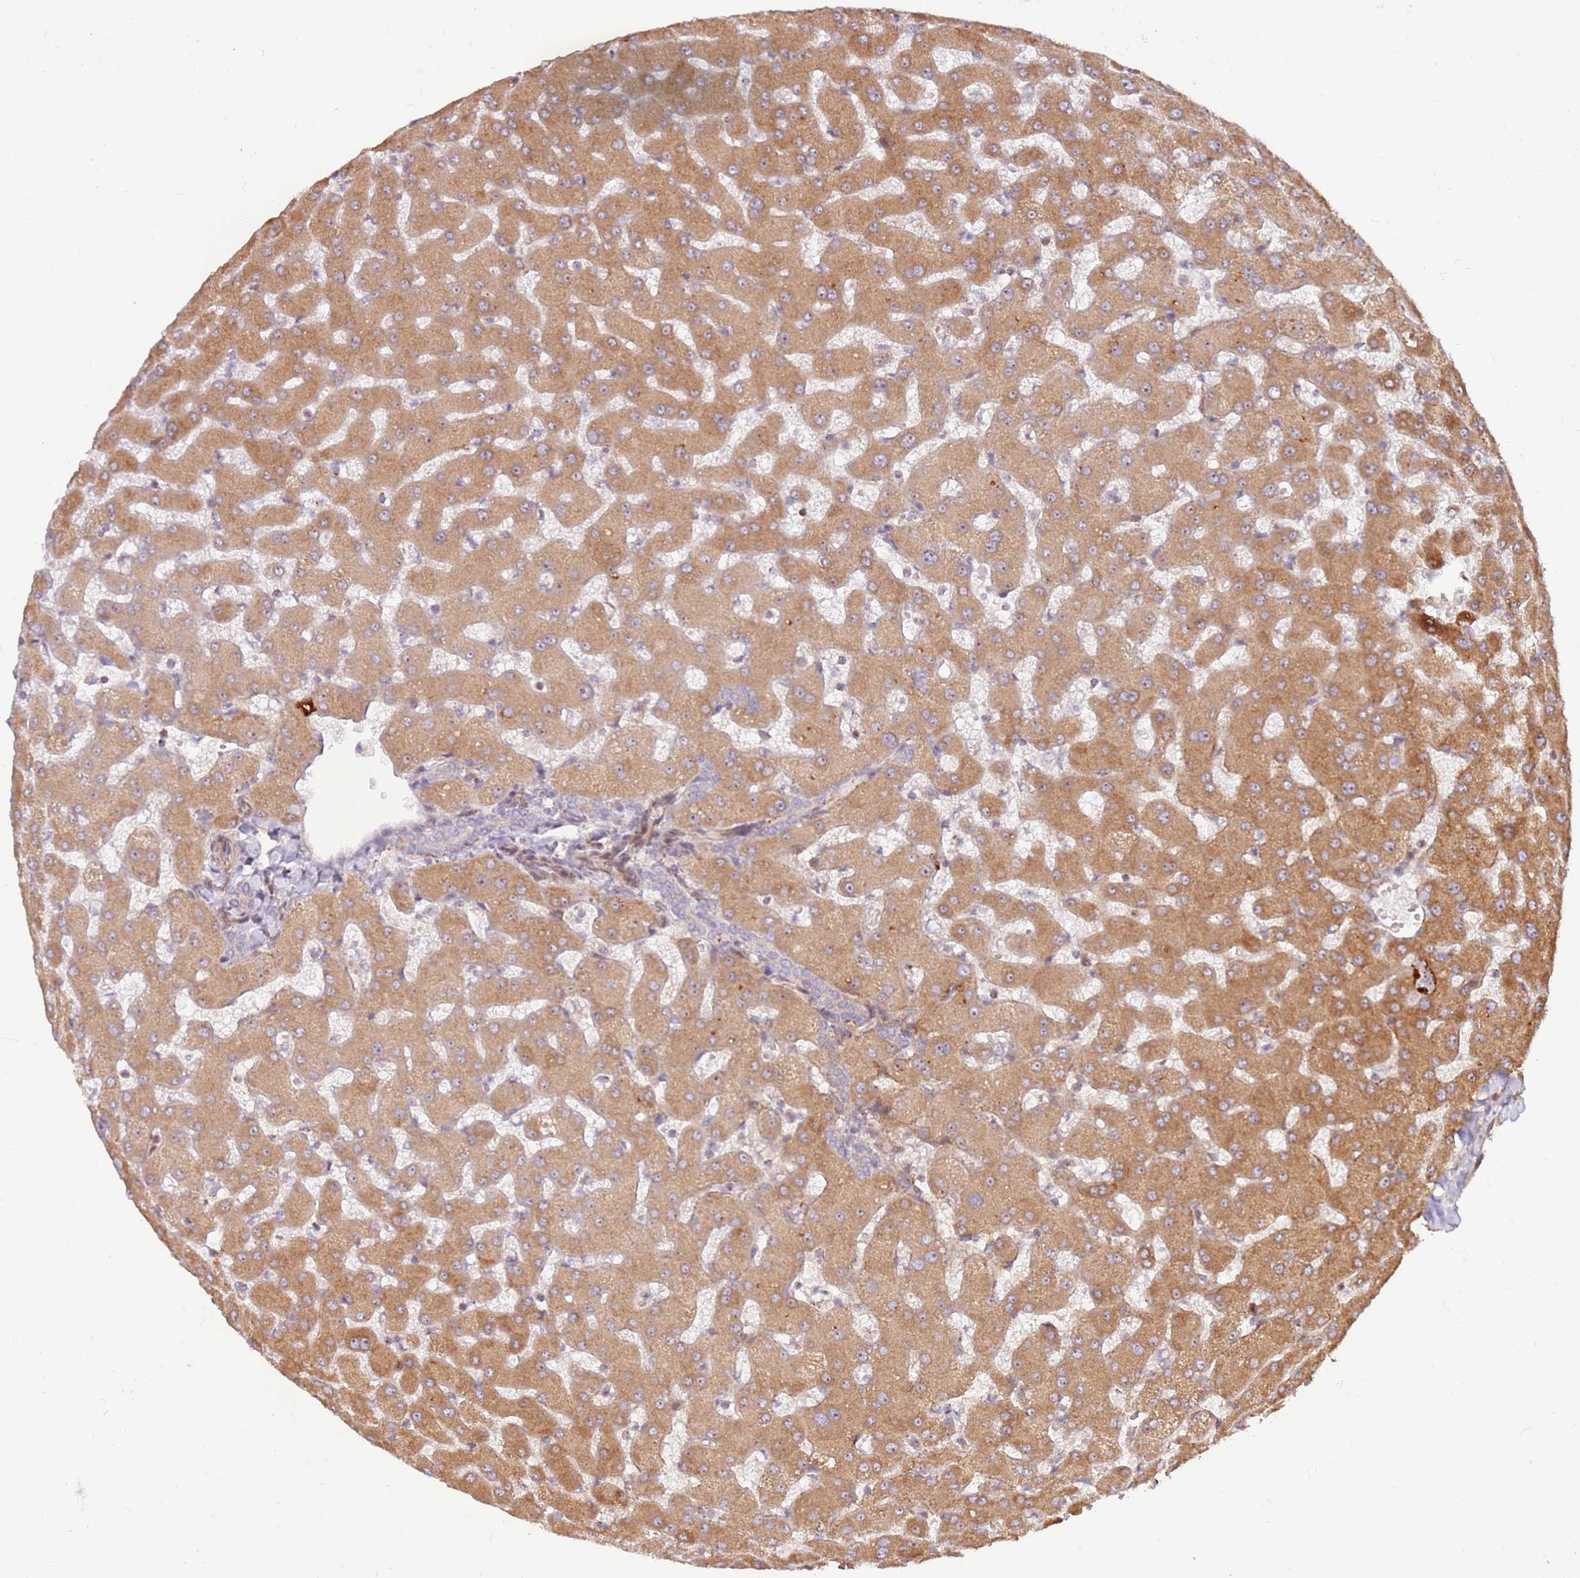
{"staining": {"intensity": "negative", "quantity": "none", "location": "none"}, "tissue": "liver", "cell_type": "Cholangiocytes", "image_type": "normal", "snomed": [{"axis": "morphology", "description": "Normal tissue, NOS"}, {"axis": "topography", "description": "Liver"}], "caption": "This photomicrograph is of normal liver stained with immunohistochemistry (IHC) to label a protein in brown with the nuclei are counter-stained blue. There is no positivity in cholangiocytes.", "gene": "KIF25", "patient": {"sex": "female", "age": 63}}